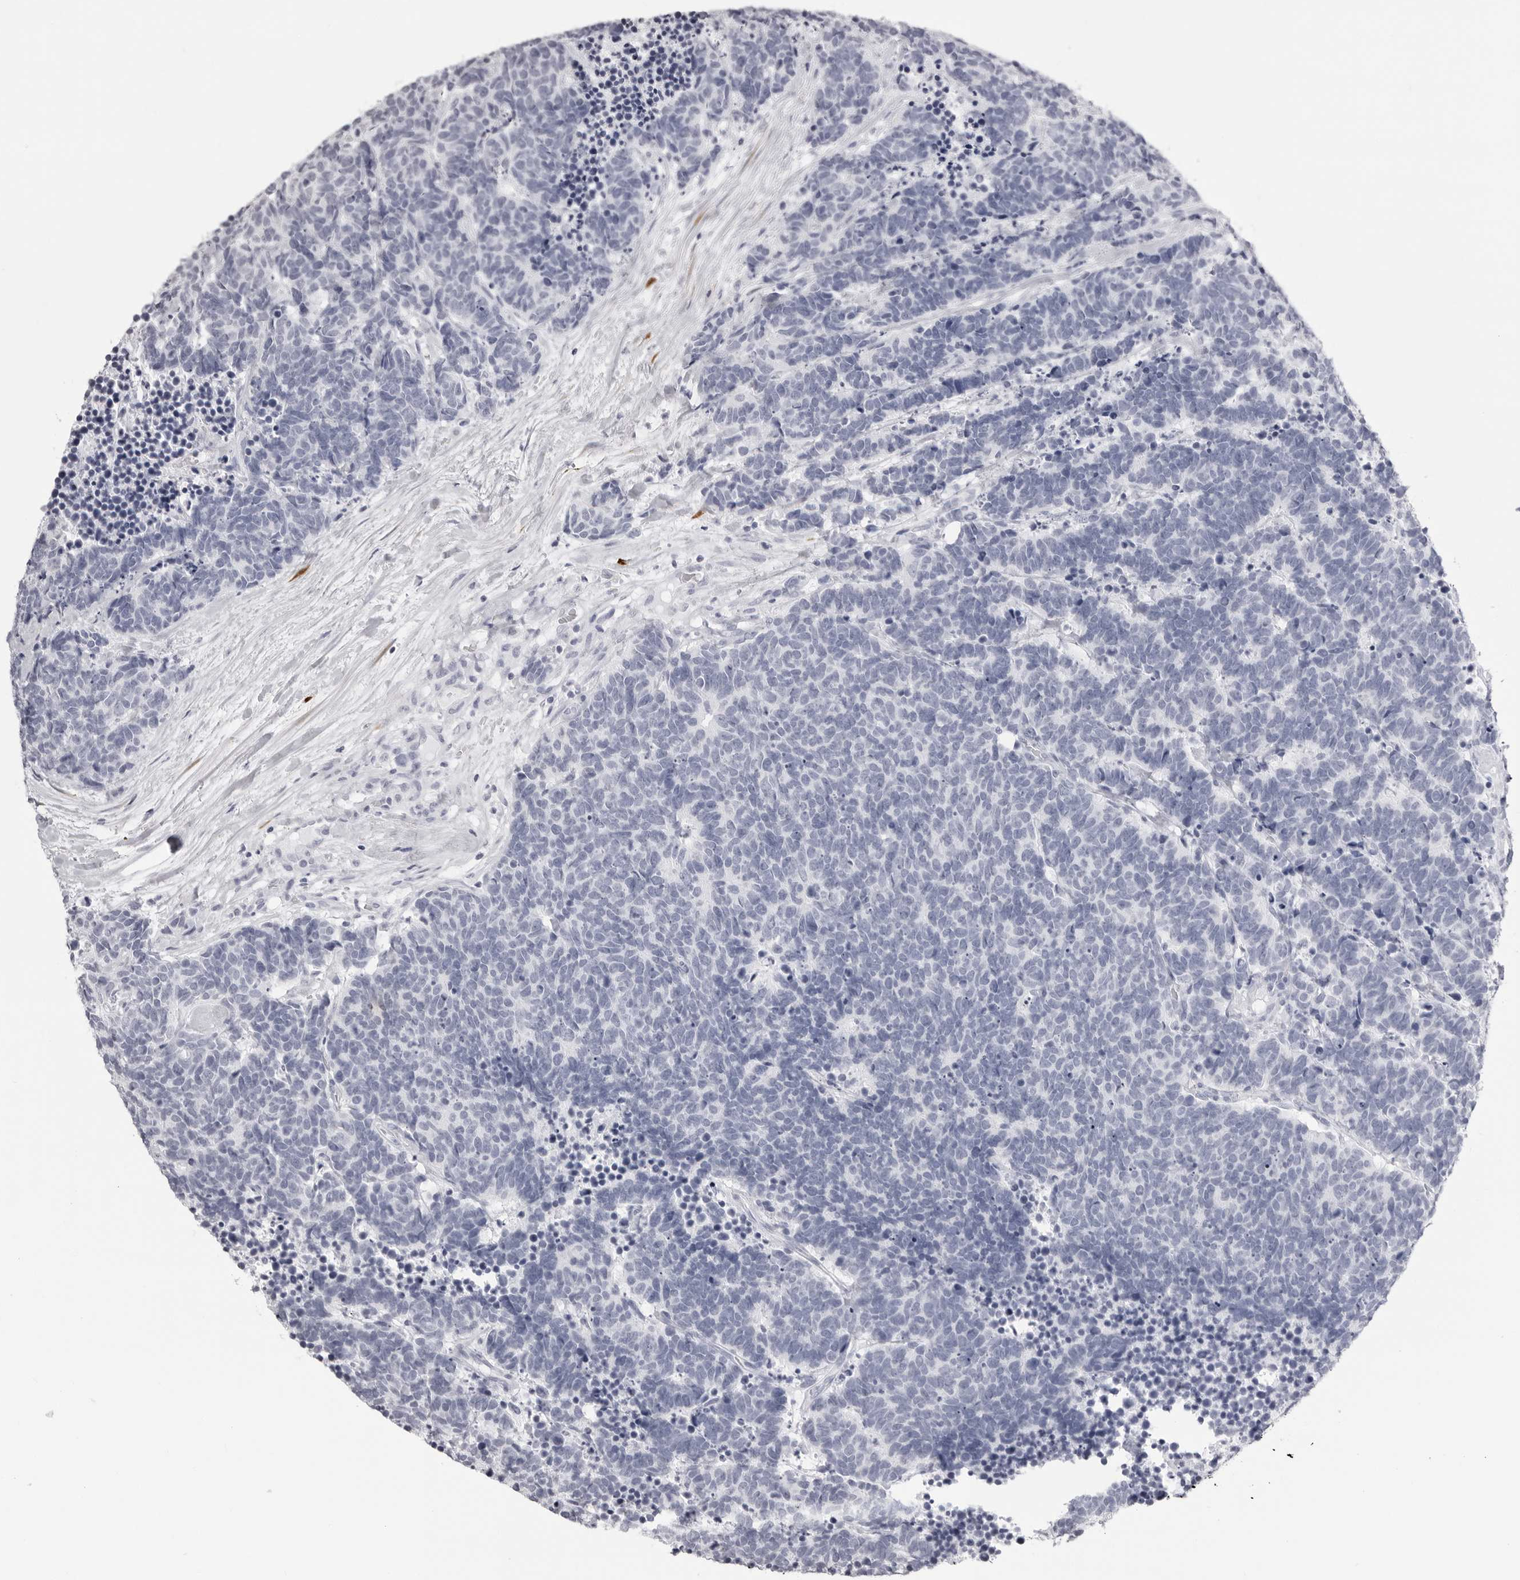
{"staining": {"intensity": "negative", "quantity": "none", "location": "none"}, "tissue": "carcinoid", "cell_type": "Tumor cells", "image_type": "cancer", "snomed": [{"axis": "morphology", "description": "Carcinoma, NOS"}, {"axis": "morphology", "description": "Carcinoid, malignant, NOS"}, {"axis": "topography", "description": "Urinary bladder"}], "caption": "High magnification brightfield microscopy of carcinoma stained with DAB (brown) and counterstained with hematoxylin (blue): tumor cells show no significant expression.", "gene": "CST1", "patient": {"sex": "male", "age": 57}}